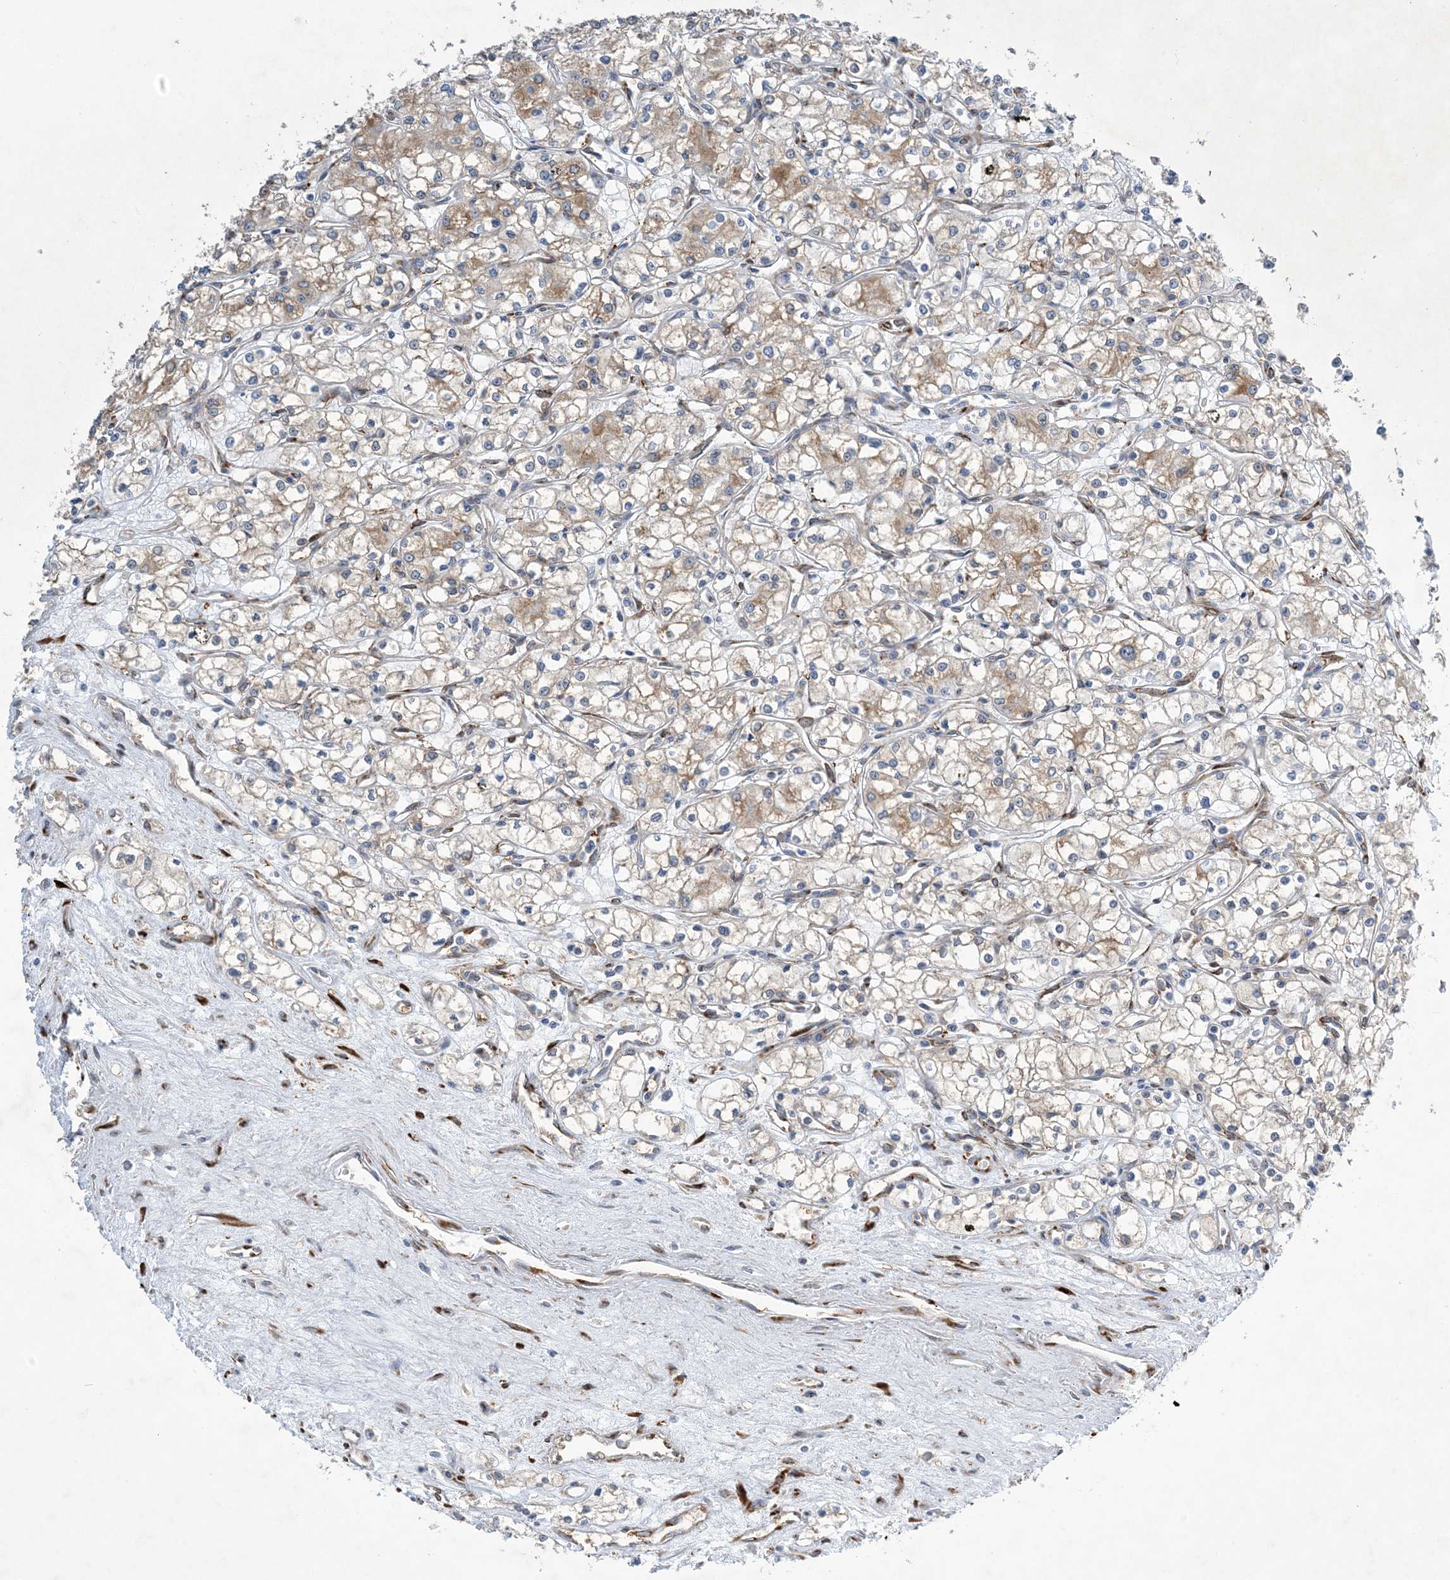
{"staining": {"intensity": "weak", "quantity": "<25%", "location": "cytoplasmic/membranous"}, "tissue": "renal cancer", "cell_type": "Tumor cells", "image_type": "cancer", "snomed": [{"axis": "morphology", "description": "Adenocarcinoma, NOS"}, {"axis": "topography", "description": "Kidney"}], "caption": "An immunohistochemistry (IHC) micrograph of renal adenocarcinoma is shown. There is no staining in tumor cells of renal adenocarcinoma.", "gene": "ZBTB45", "patient": {"sex": "male", "age": 59}}